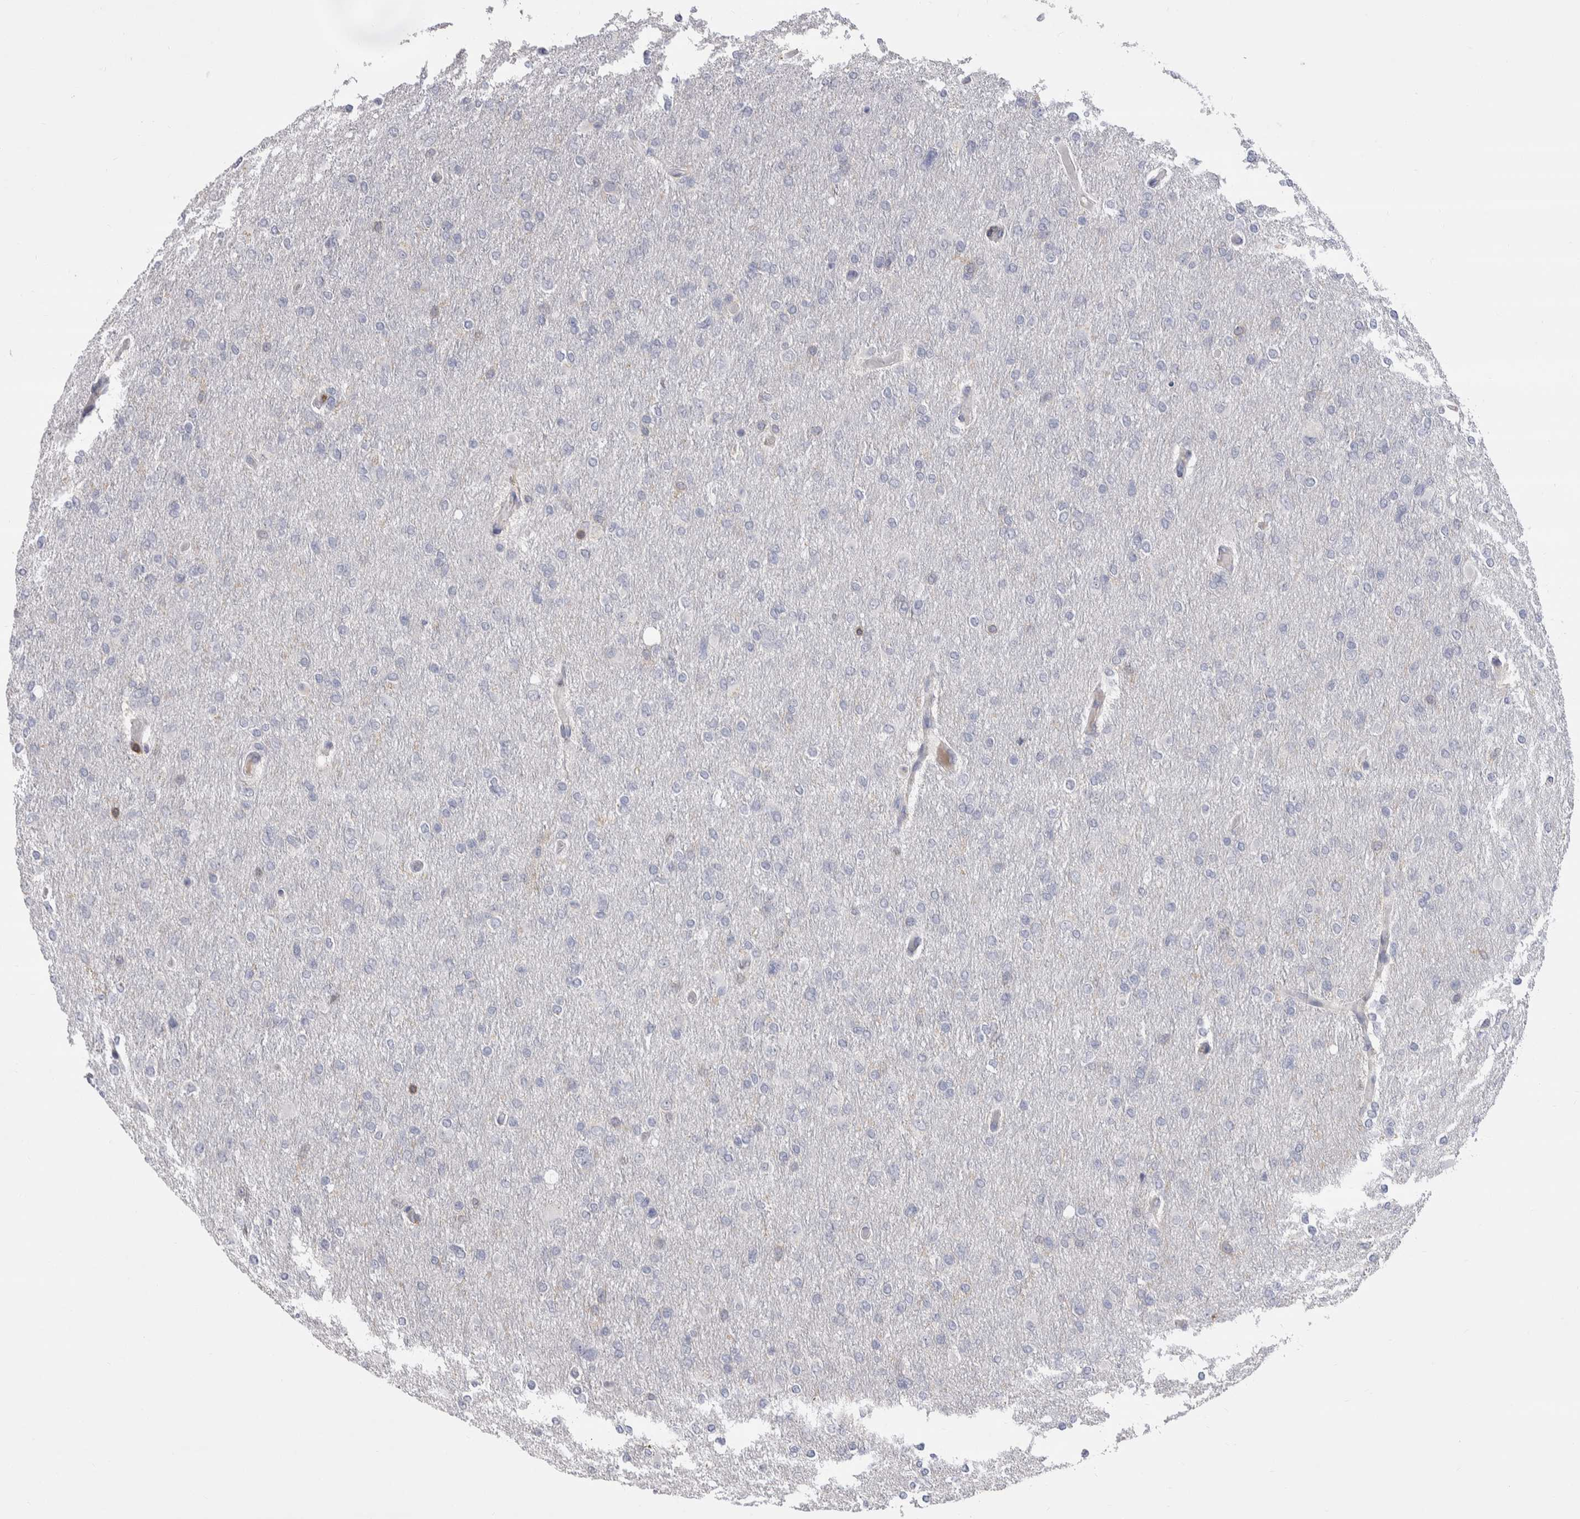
{"staining": {"intensity": "negative", "quantity": "none", "location": "none"}, "tissue": "glioma", "cell_type": "Tumor cells", "image_type": "cancer", "snomed": [{"axis": "morphology", "description": "Glioma, malignant, High grade"}, {"axis": "topography", "description": "Cerebral cortex"}], "caption": "This is an immunohistochemistry (IHC) image of glioma. There is no staining in tumor cells.", "gene": "CEP295NL", "patient": {"sex": "female", "age": 36}}